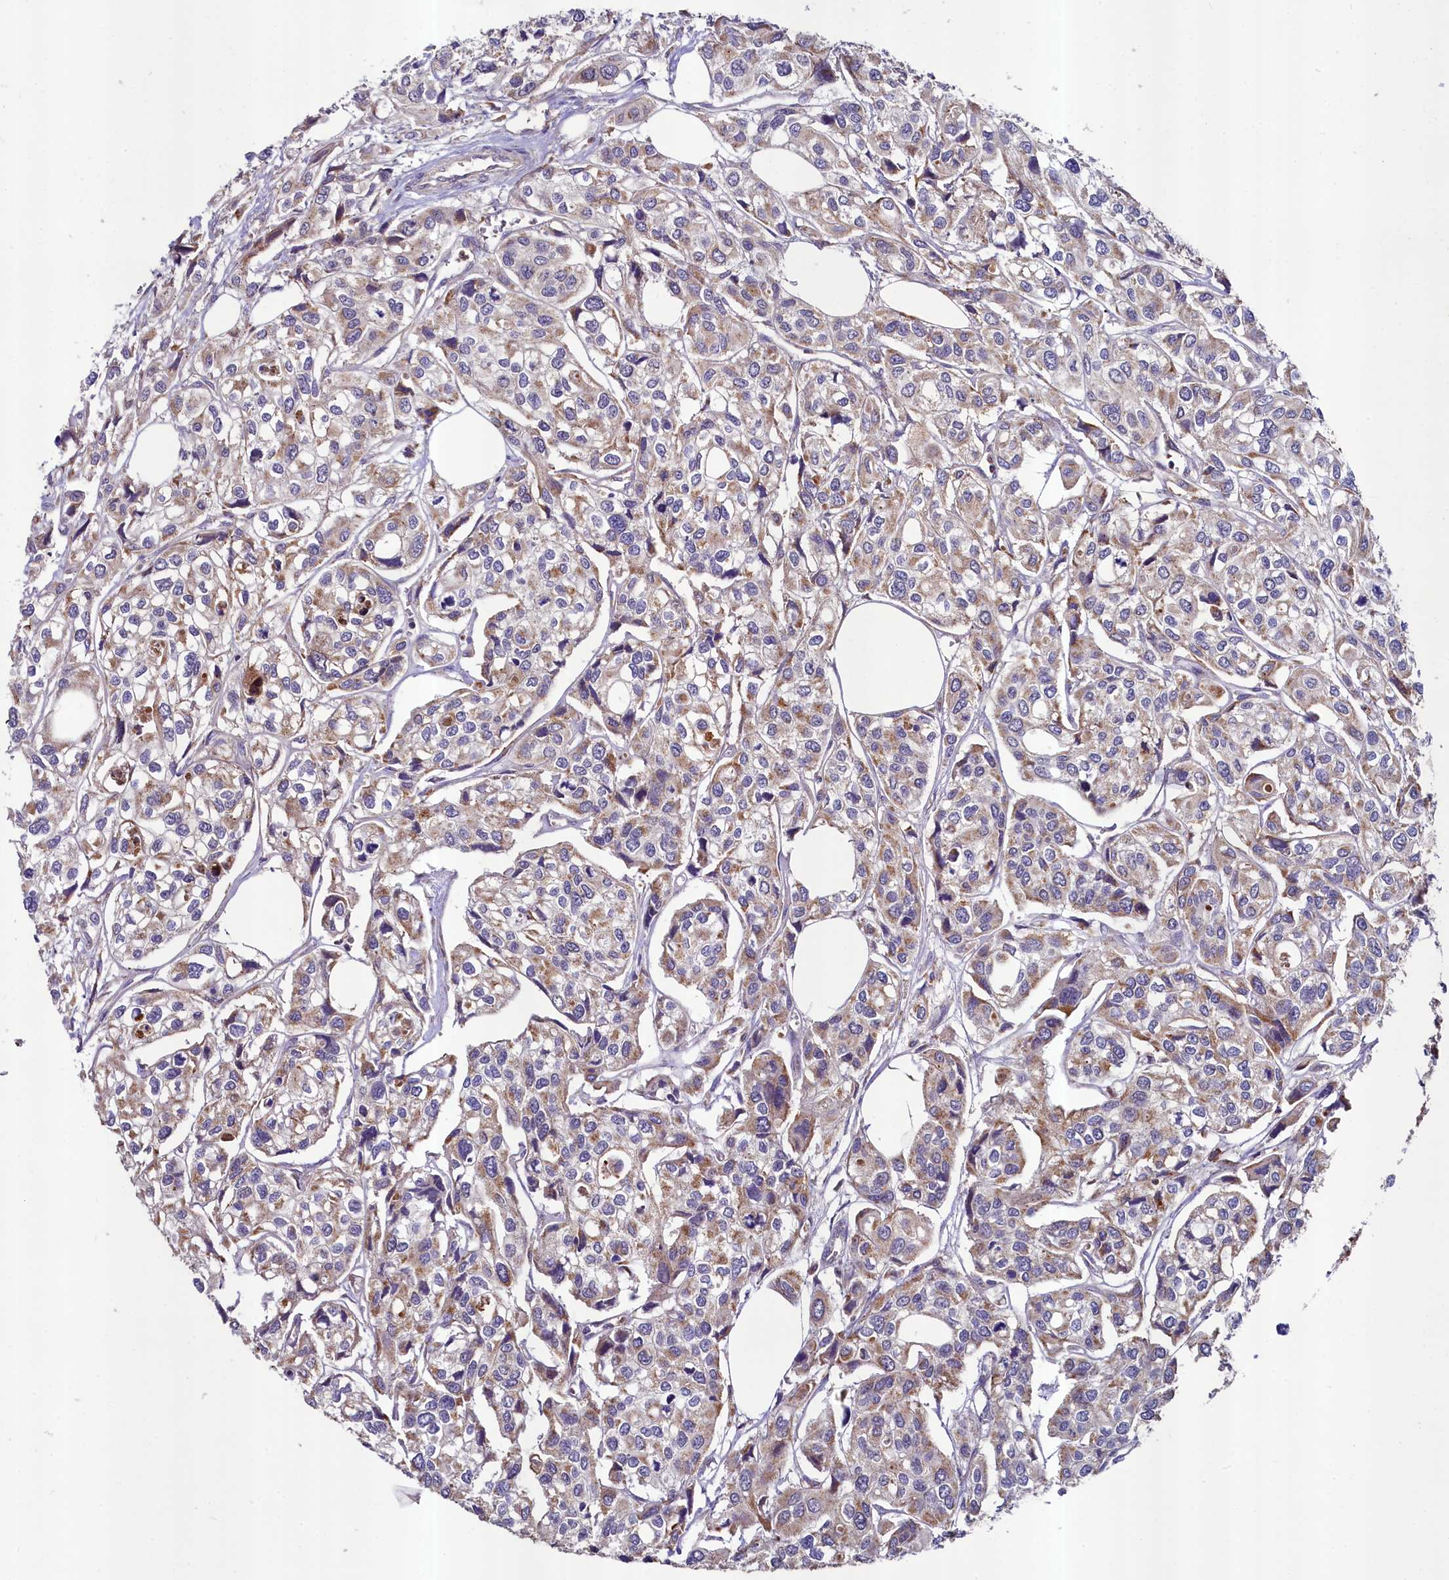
{"staining": {"intensity": "moderate", "quantity": "25%-75%", "location": "cytoplasmic/membranous"}, "tissue": "urothelial cancer", "cell_type": "Tumor cells", "image_type": "cancer", "snomed": [{"axis": "morphology", "description": "Urothelial carcinoma, High grade"}, {"axis": "topography", "description": "Urinary bladder"}], "caption": "Immunohistochemistry photomicrograph of neoplastic tissue: human urothelial cancer stained using immunohistochemistry (IHC) shows medium levels of moderate protein expression localized specifically in the cytoplasmic/membranous of tumor cells, appearing as a cytoplasmic/membranous brown color.", "gene": "METTL4", "patient": {"sex": "male", "age": 67}}